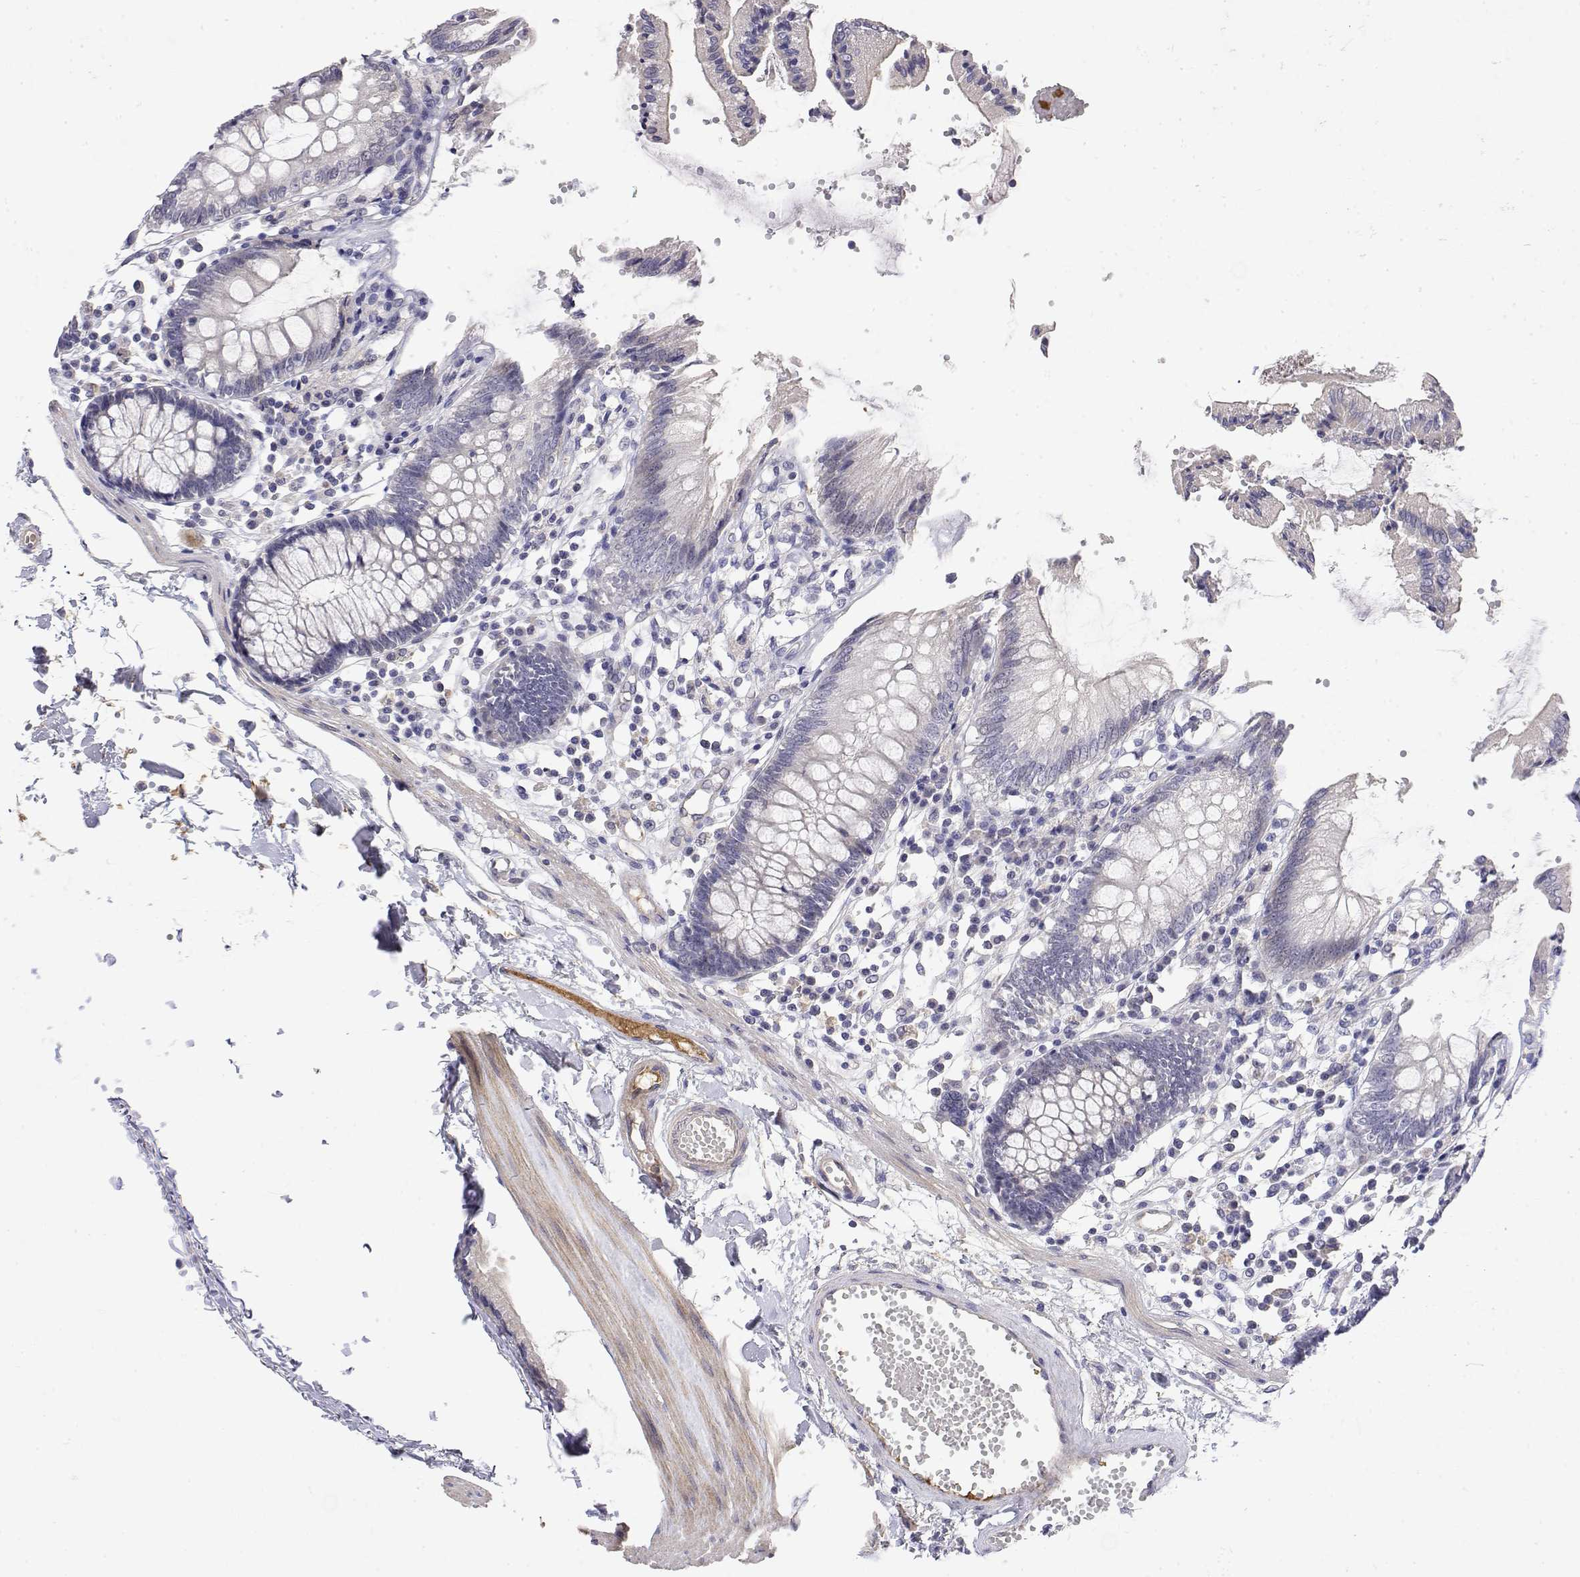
{"staining": {"intensity": "negative", "quantity": "none", "location": "none"}, "tissue": "colon", "cell_type": "Endothelial cells", "image_type": "normal", "snomed": [{"axis": "morphology", "description": "Normal tissue, NOS"}, {"axis": "morphology", "description": "Adenocarcinoma, NOS"}, {"axis": "topography", "description": "Colon"}], "caption": "IHC of unremarkable human colon reveals no positivity in endothelial cells.", "gene": "GGACT", "patient": {"sex": "male", "age": 83}}